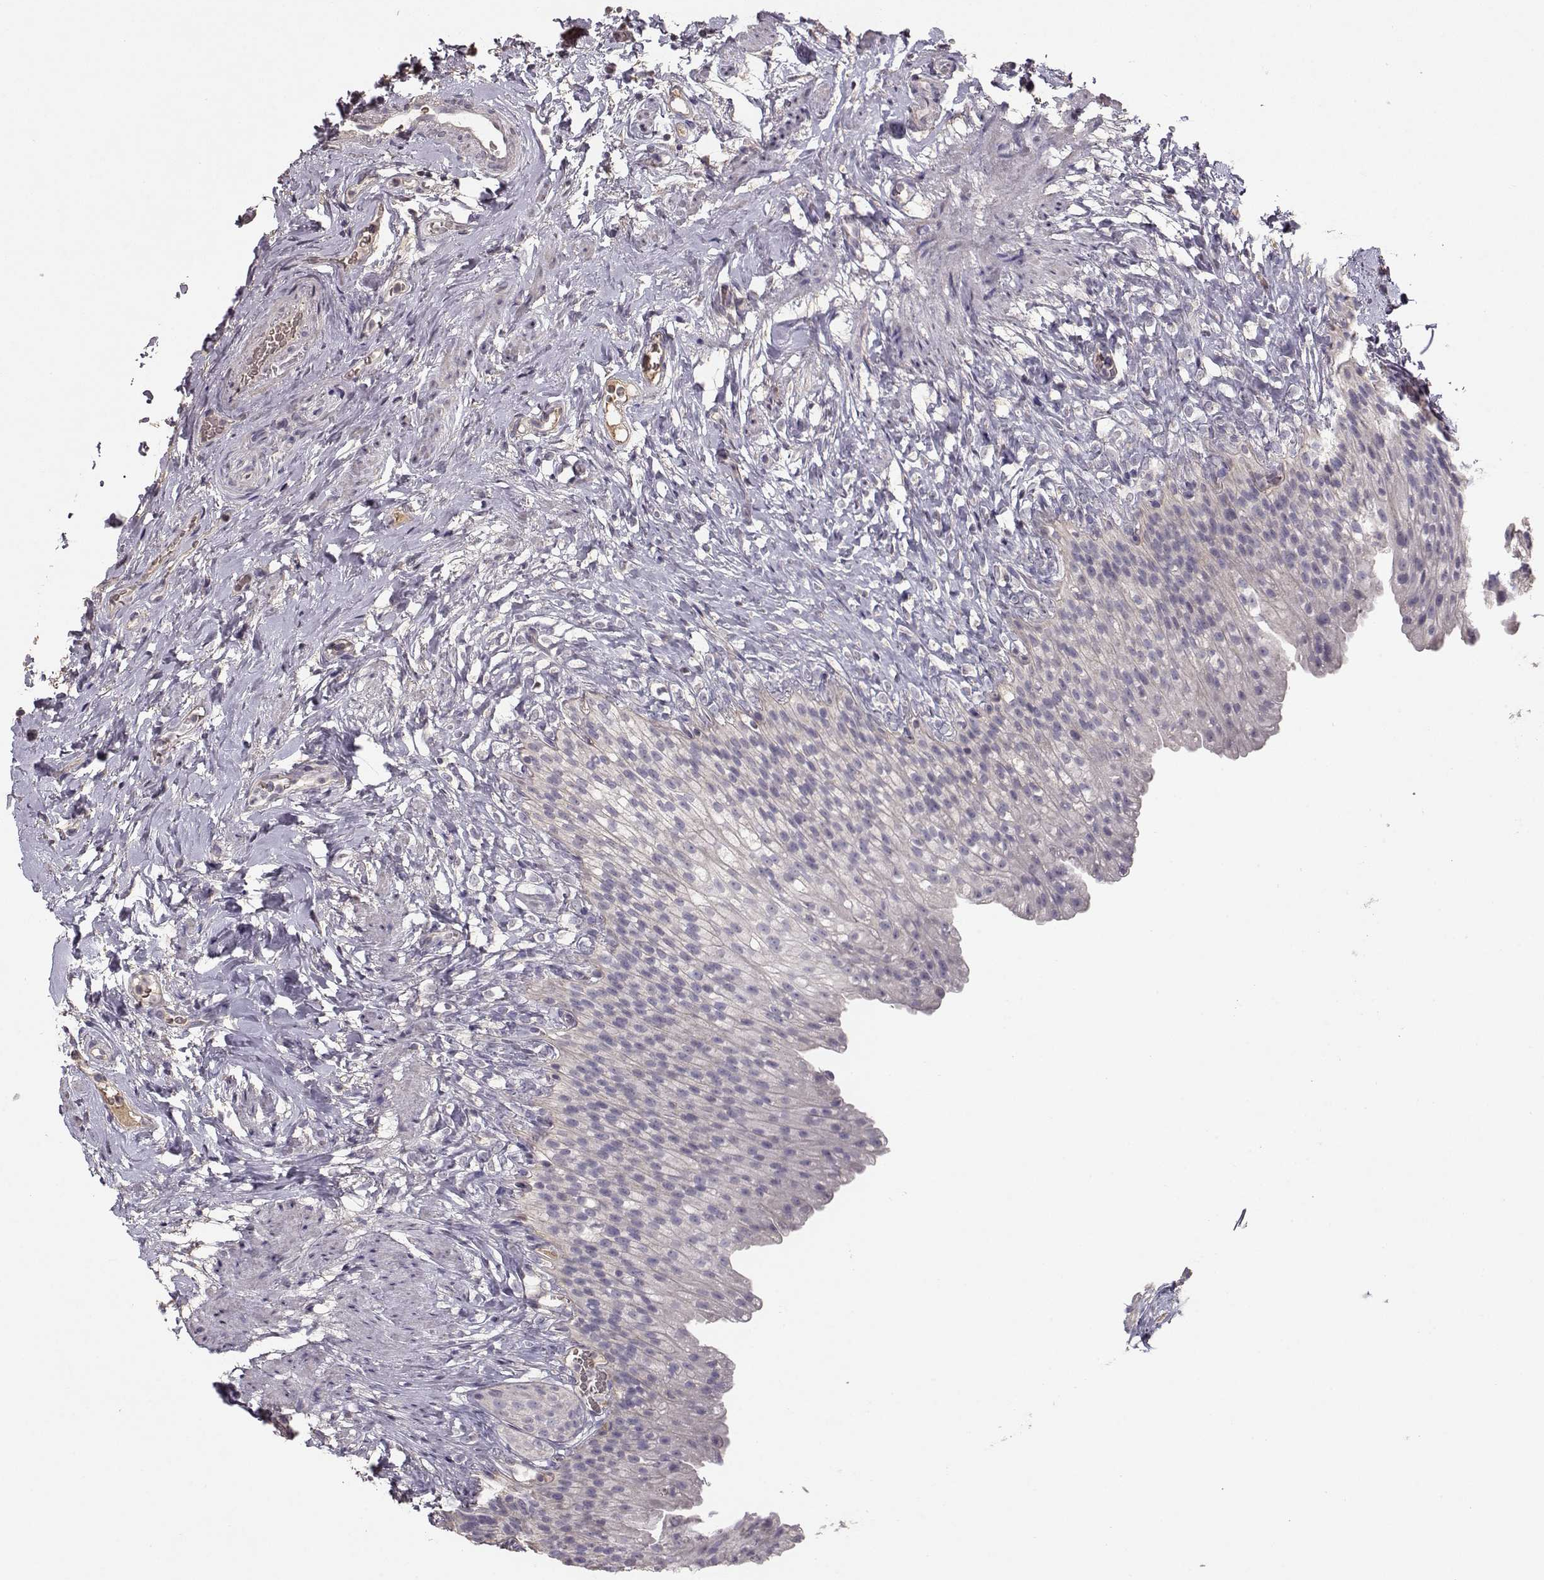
{"staining": {"intensity": "negative", "quantity": "none", "location": "none"}, "tissue": "urinary bladder", "cell_type": "Urothelial cells", "image_type": "normal", "snomed": [{"axis": "morphology", "description": "Normal tissue, NOS"}, {"axis": "topography", "description": "Urinary bladder"}], "caption": "This is an immunohistochemistry photomicrograph of unremarkable human urinary bladder. There is no staining in urothelial cells.", "gene": "PMCH", "patient": {"sex": "male", "age": 76}}